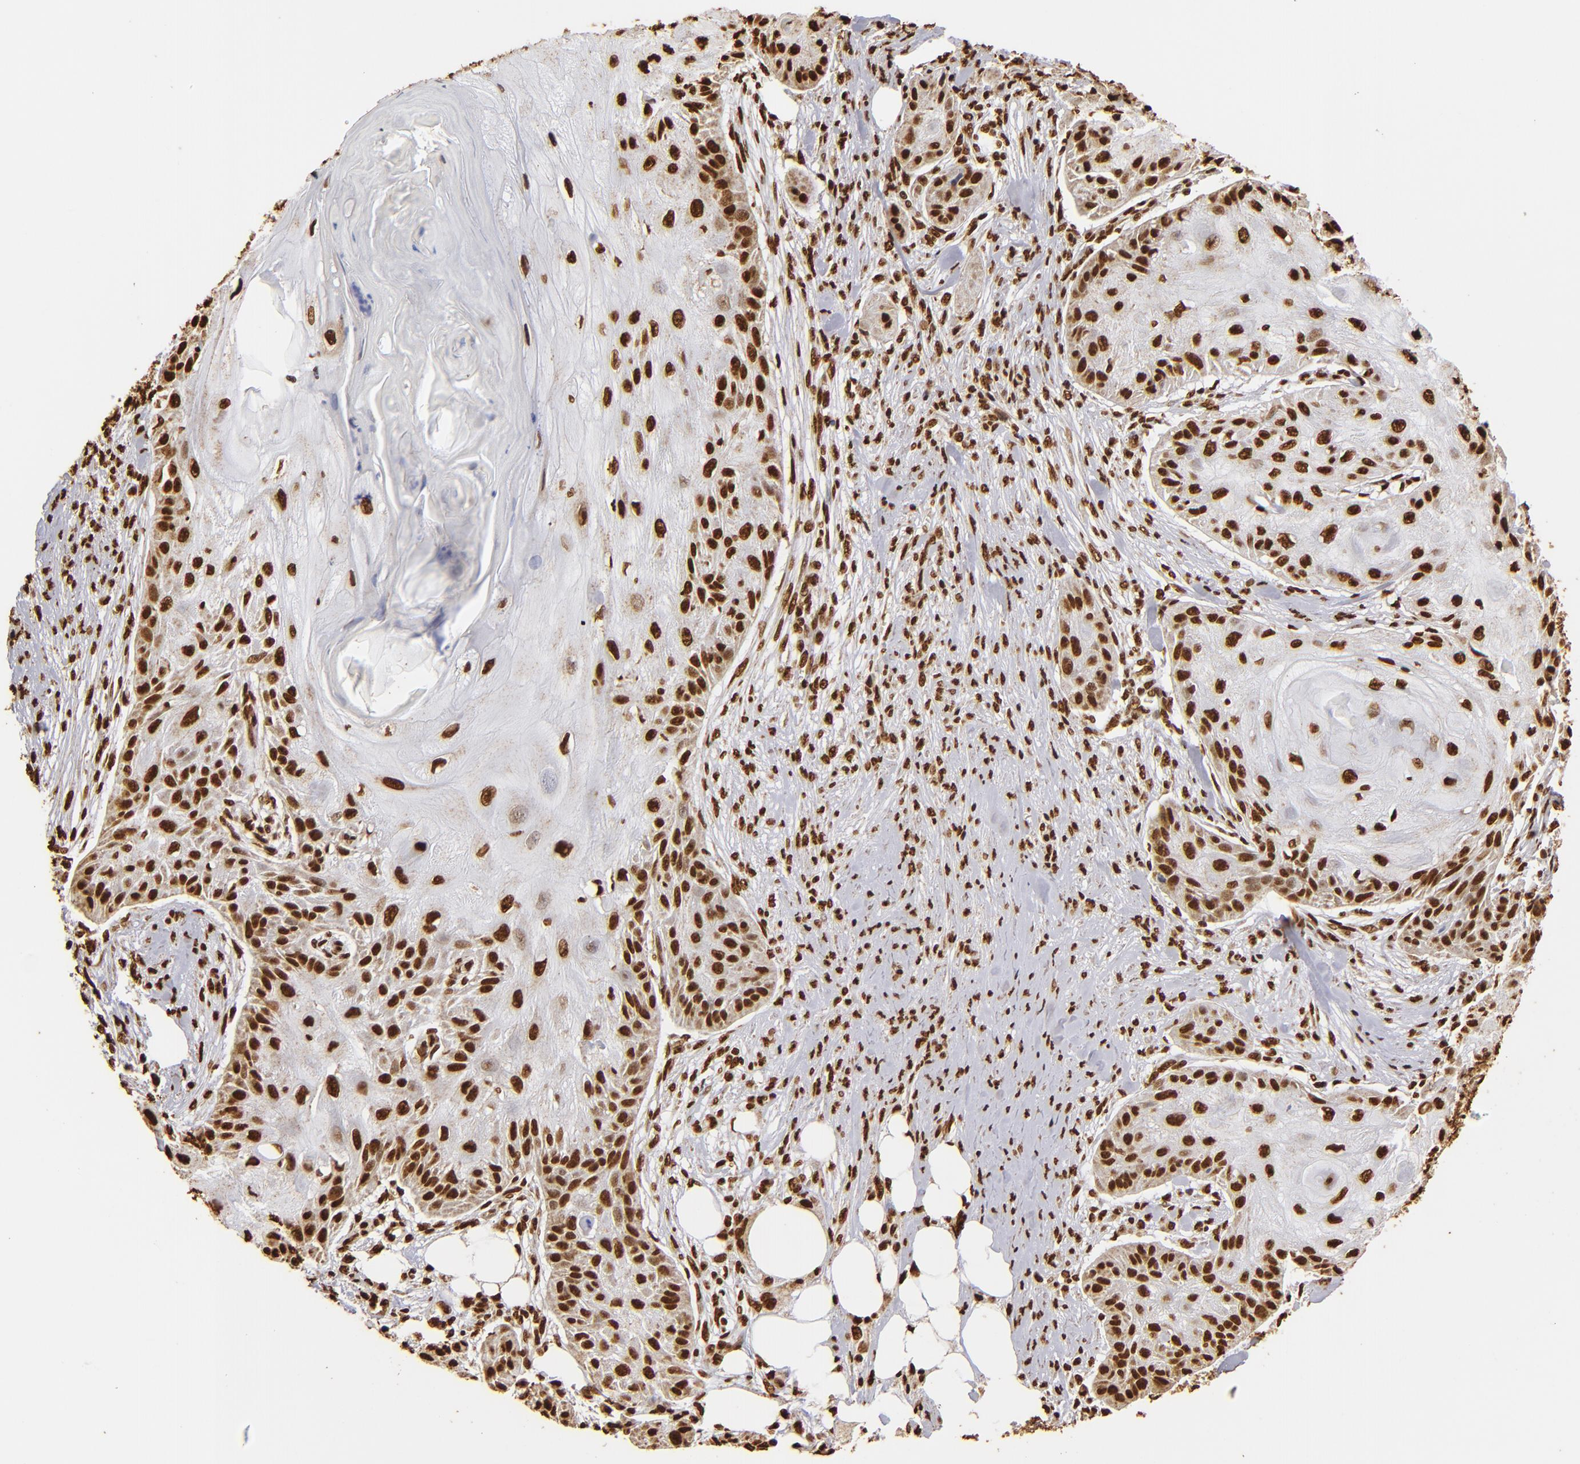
{"staining": {"intensity": "strong", "quantity": ">75%", "location": "nuclear"}, "tissue": "skin cancer", "cell_type": "Tumor cells", "image_type": "cancer", "snomed": [{"axis": "morphology", "description": "Squamous cell carcinoma, NOS"}, {"axis": "topography", "description": "Skin"}], "caption": "Immunohistochemistry staining of skin cancer, which displays high levels of strong nuclear positivity in about >75% of tumor cells indicating strong nuclear protein staining. The staining was performed using DAB (brown) for protein detection and nuclei were counterstained in hematoxylin (blue).", "gene": "ILF3", "patient": {"sex": "female", "age": 88}}